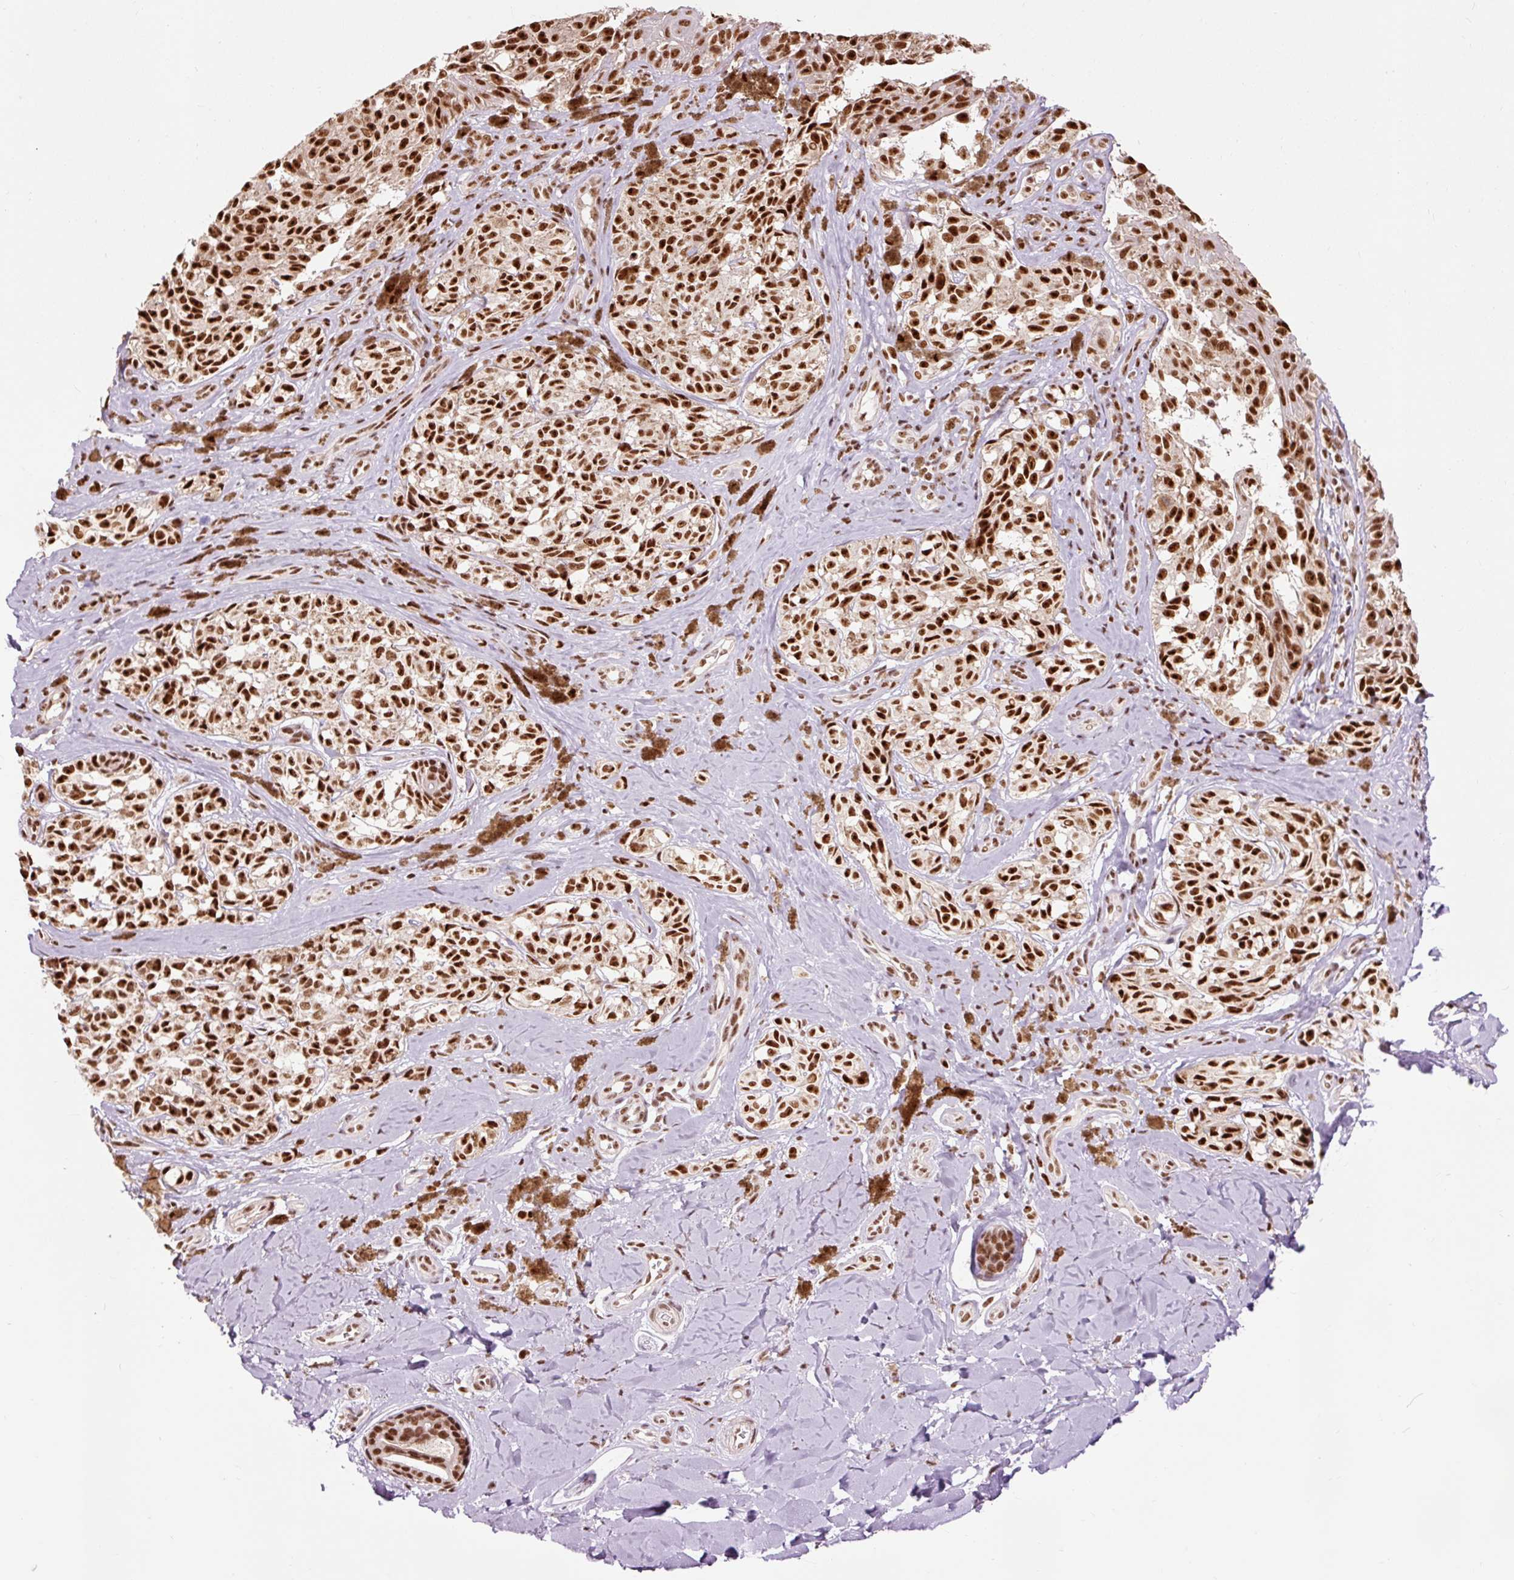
{"staining": {"intensity": "strong", "quantity": ">75%", "location": "nuclear"}, "tissue": "melanoma", "cell_type": "Tumor cells", "image_type": "cancer", "snomed": [{"axis": "morphology", "description": "Malignant melanoma, NOS"}, {"axis": "topography", "description": "Skin"}], "caption": "Human malignant melanoma stained with a protein marker exhibits strong staining in tumor cells.", "gene": "ZBTB44", "patient": {"sex": "female", "age": 65}}